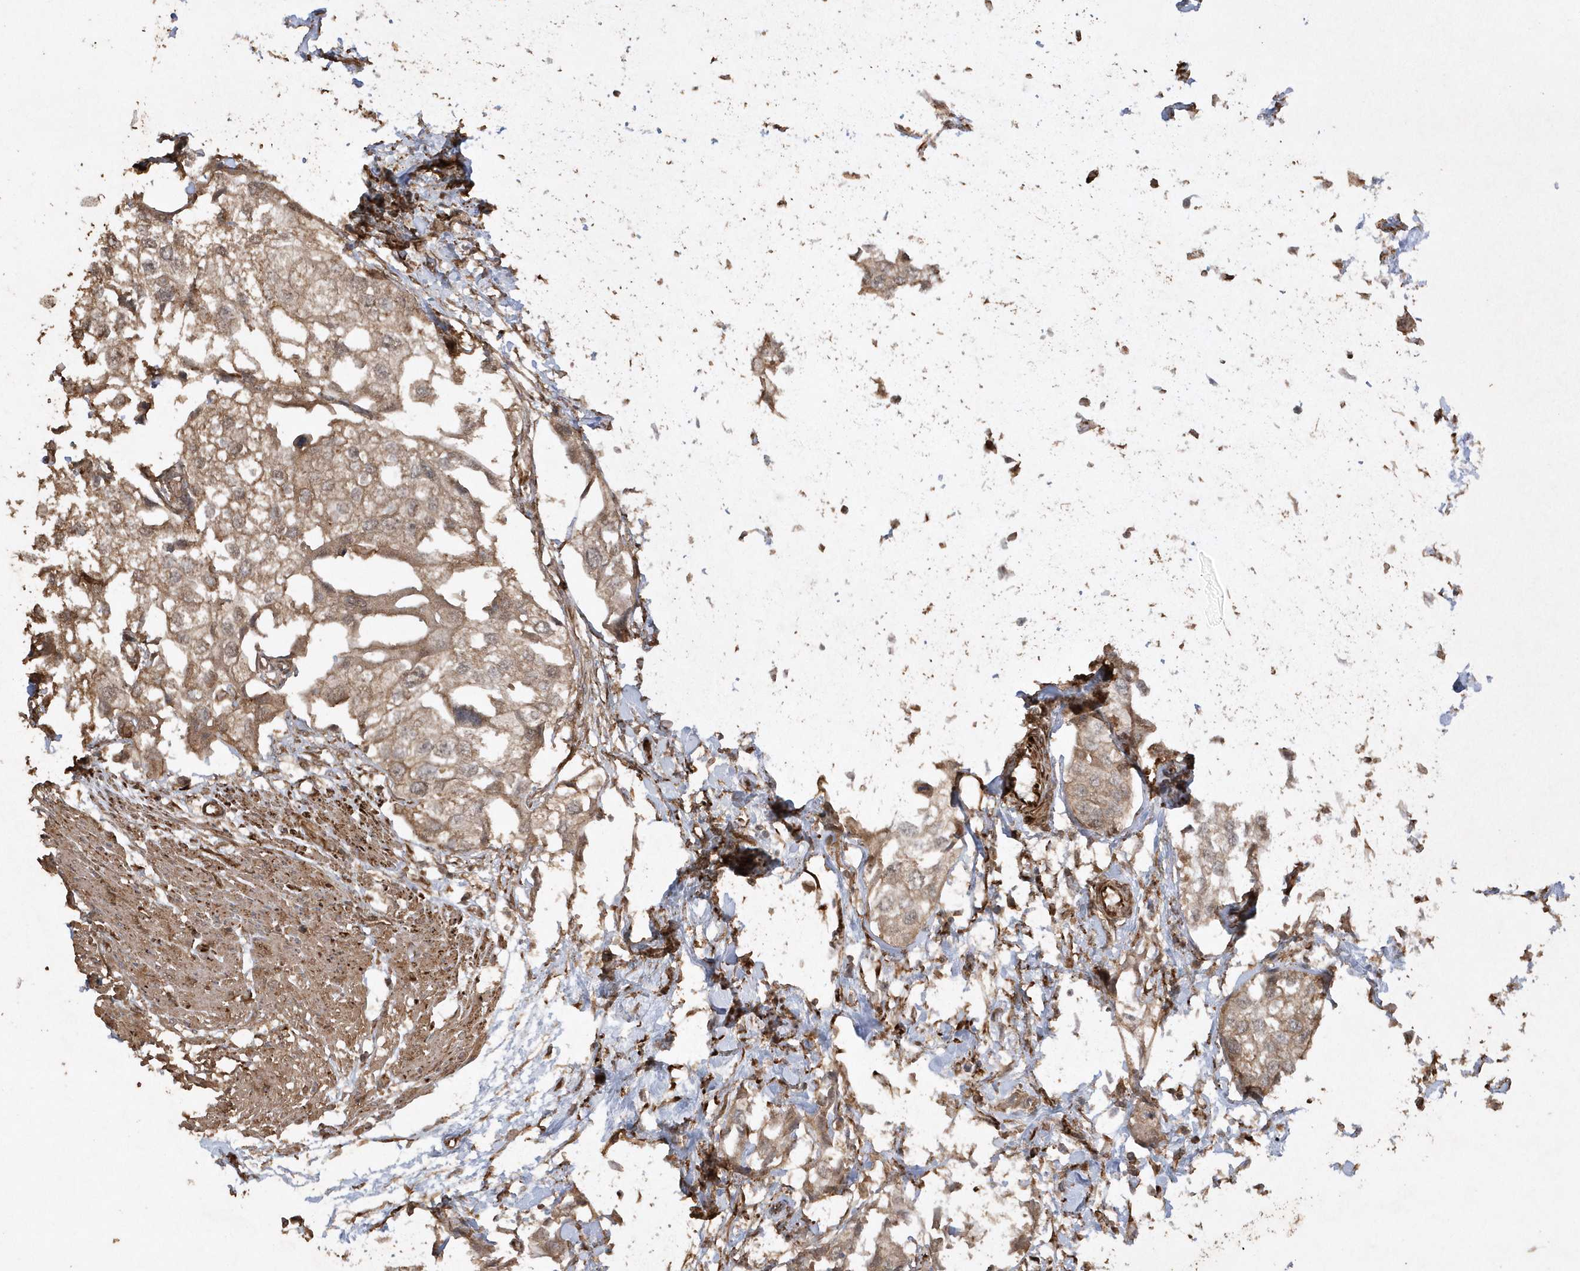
{"staining": {"intensity": "moderate", "quantity": ">75%", "location": "cytoplasmic/membranous"}, "tissue": "urothelial cancer", "cell_type": "Tumor cells", "image_type": "cancer", "snomed": [{"axis": "morphology", "description": "Urothelial carcinoma, High grade"}, {"axis": "topography", "description": "Urinary bladder"}], "caption": "An image showing moderate cytoplasmic/membranous positivity in about >75% of tumor cells in urothelial cancer, as visualized by brown immunohistochemical staining.", "gene": "AVPI1", "patient": {"sex": "male", "age": 64}}